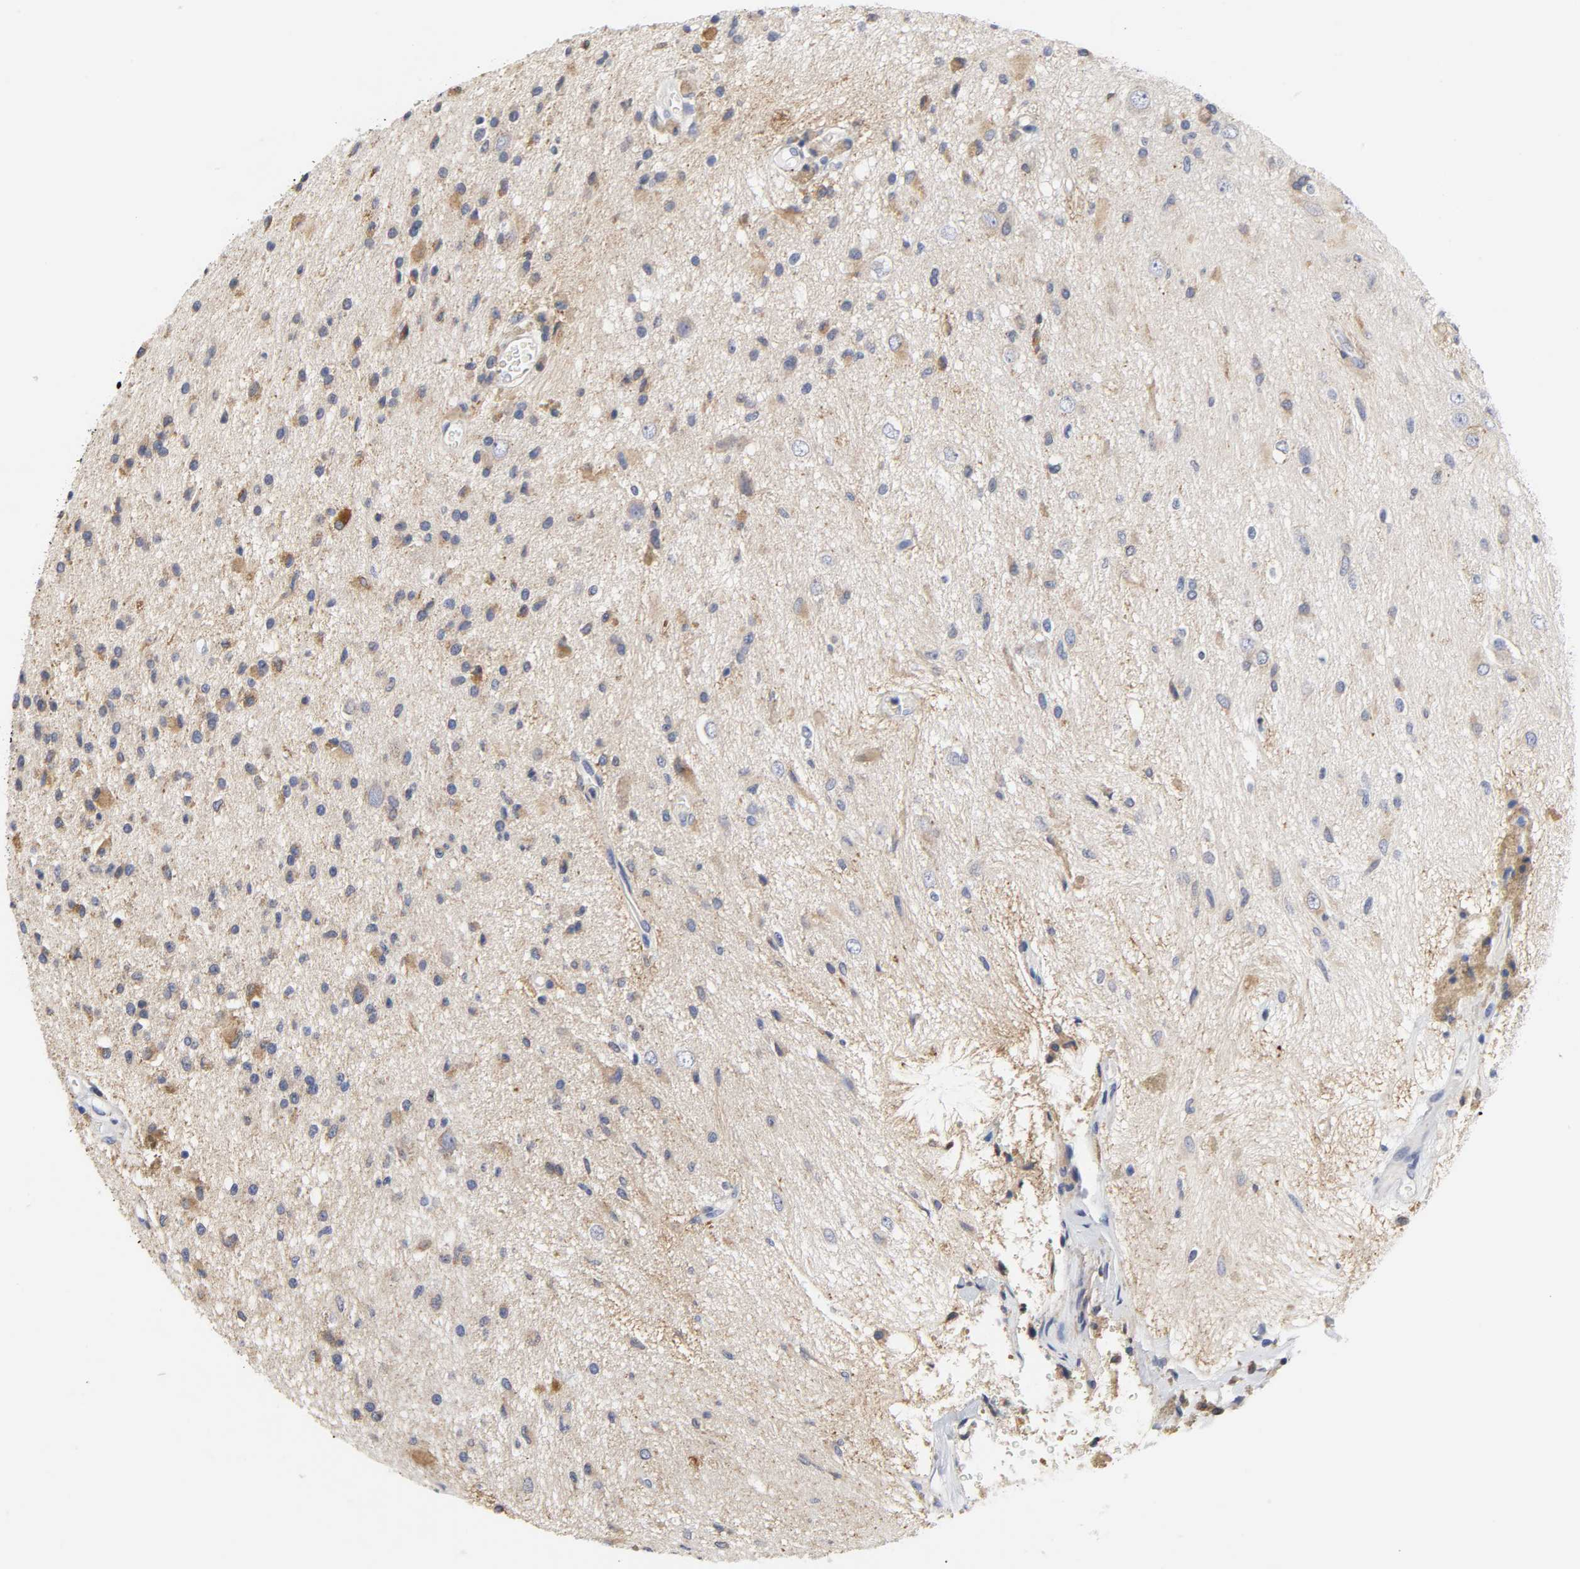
{"staining": {"intensity": "weak", "quantity": "25%-75%", "location": "cytoplasmic/membranous"}, "tissue": "glioma", "cell_type": "Tumor cells", "image_type": "cancer", "snomed": [{"axis": "morphology", "description": "Glioma, malignant, High grade"}, {"axis": "topography", "description": "Brain"}], "caption": "Weak cytoplasmic/membranous positivity for a protein is appreciated in approximately 25%-75% of tumor cells of glioma using immunohistochemistry.", "gene": "HCK", "patient": {"sex": "male", "age": 47}}